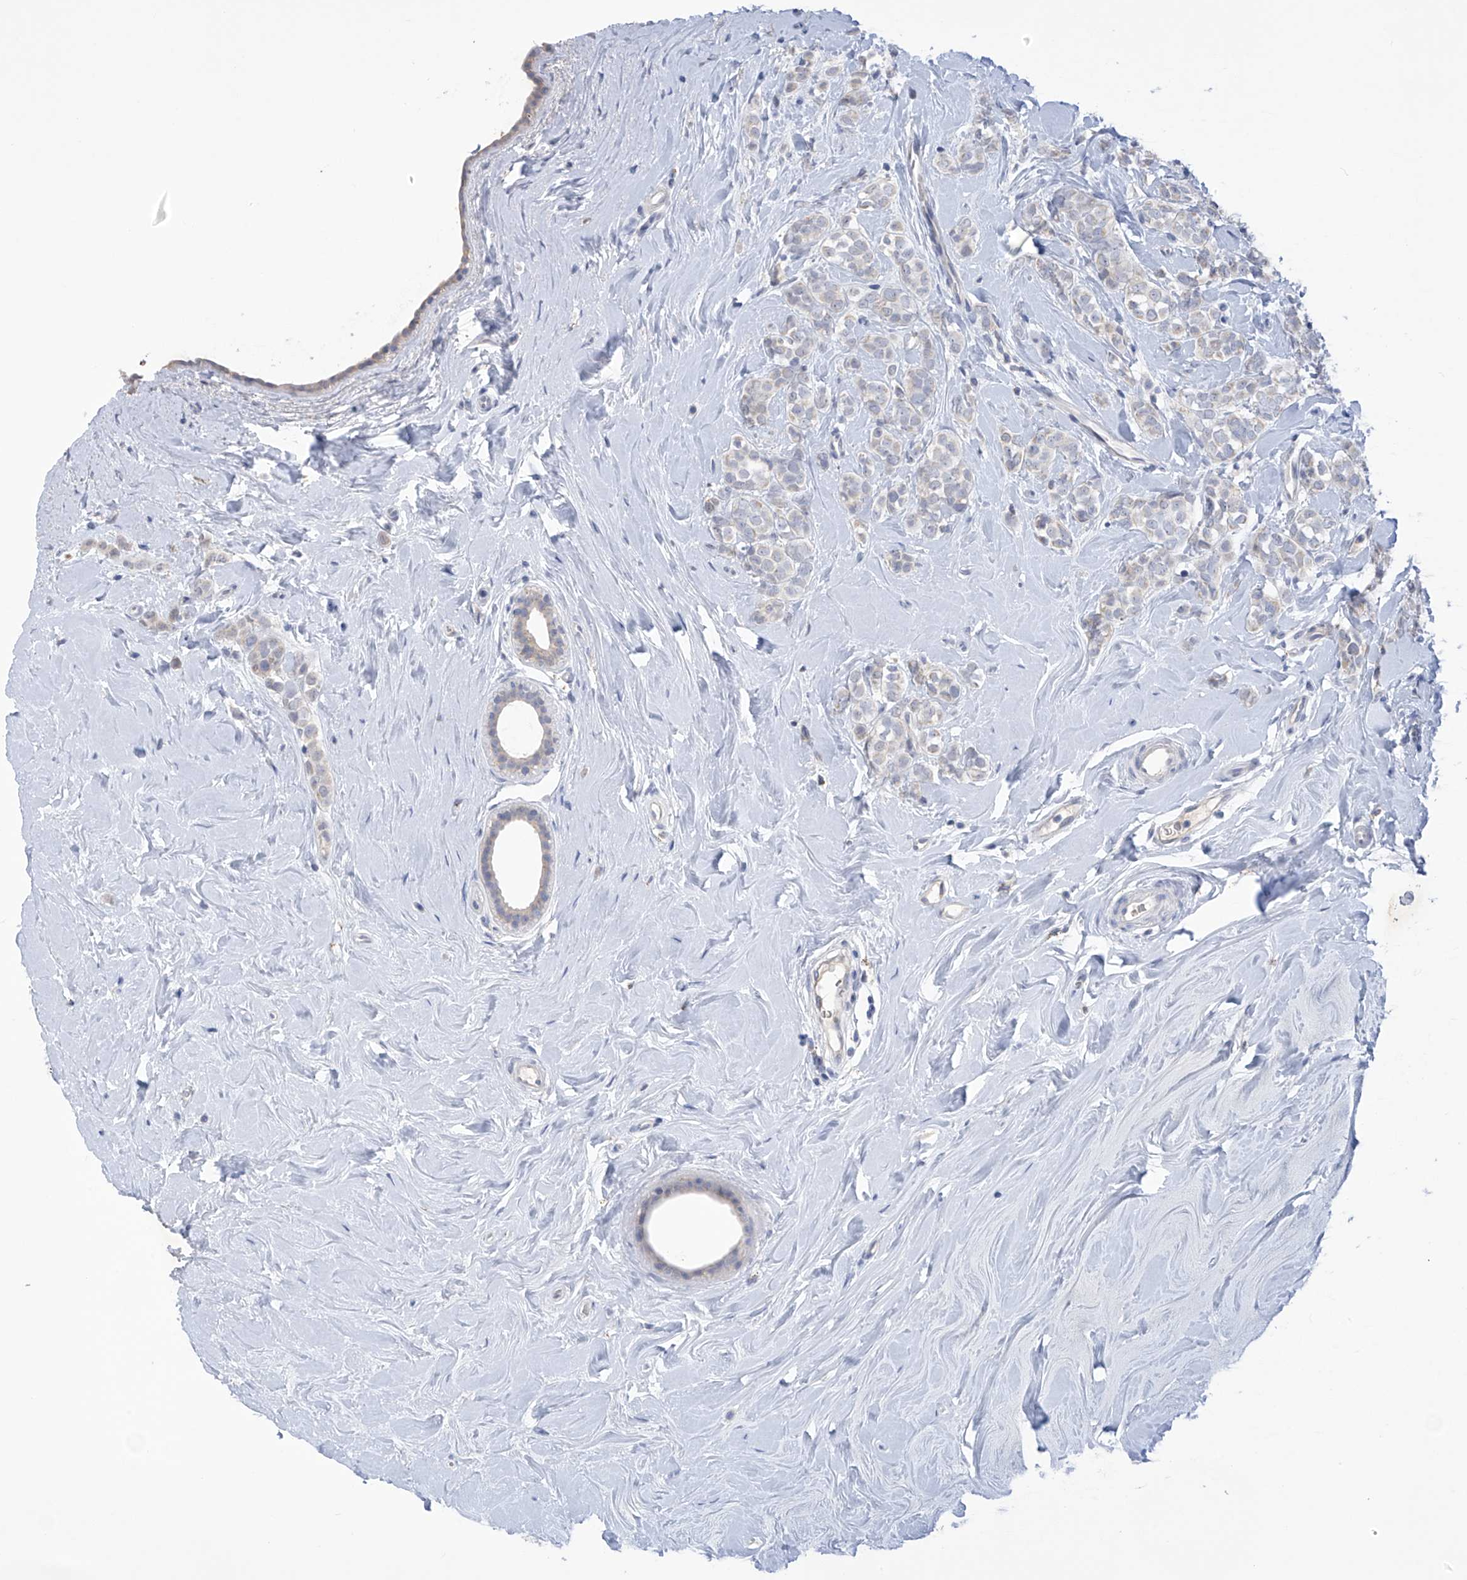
{"staining": {"intensity": "weak", "quantity": "<25%", "location": "cytoplasmic/membranous"}, "tissue": "breast cancer", "cell_type": "Tumor cells", "image_type": "cancer", "snomed": [{"axis": "morphology", "description": "Lobular carcinoma"}, {"axis": "topography", "description": "Breast"}], "caption": "Immunohistochemical staining of human breast lobular carcinoma demonstrates no significant expression in tumor cells. (DAB (3,3'-diaminobenzidine) immunohistochemistry visualized using brightfield microscopy, high magnification).", "gene": "IBA57", "patient": {"sex": "female", "age": 47}}